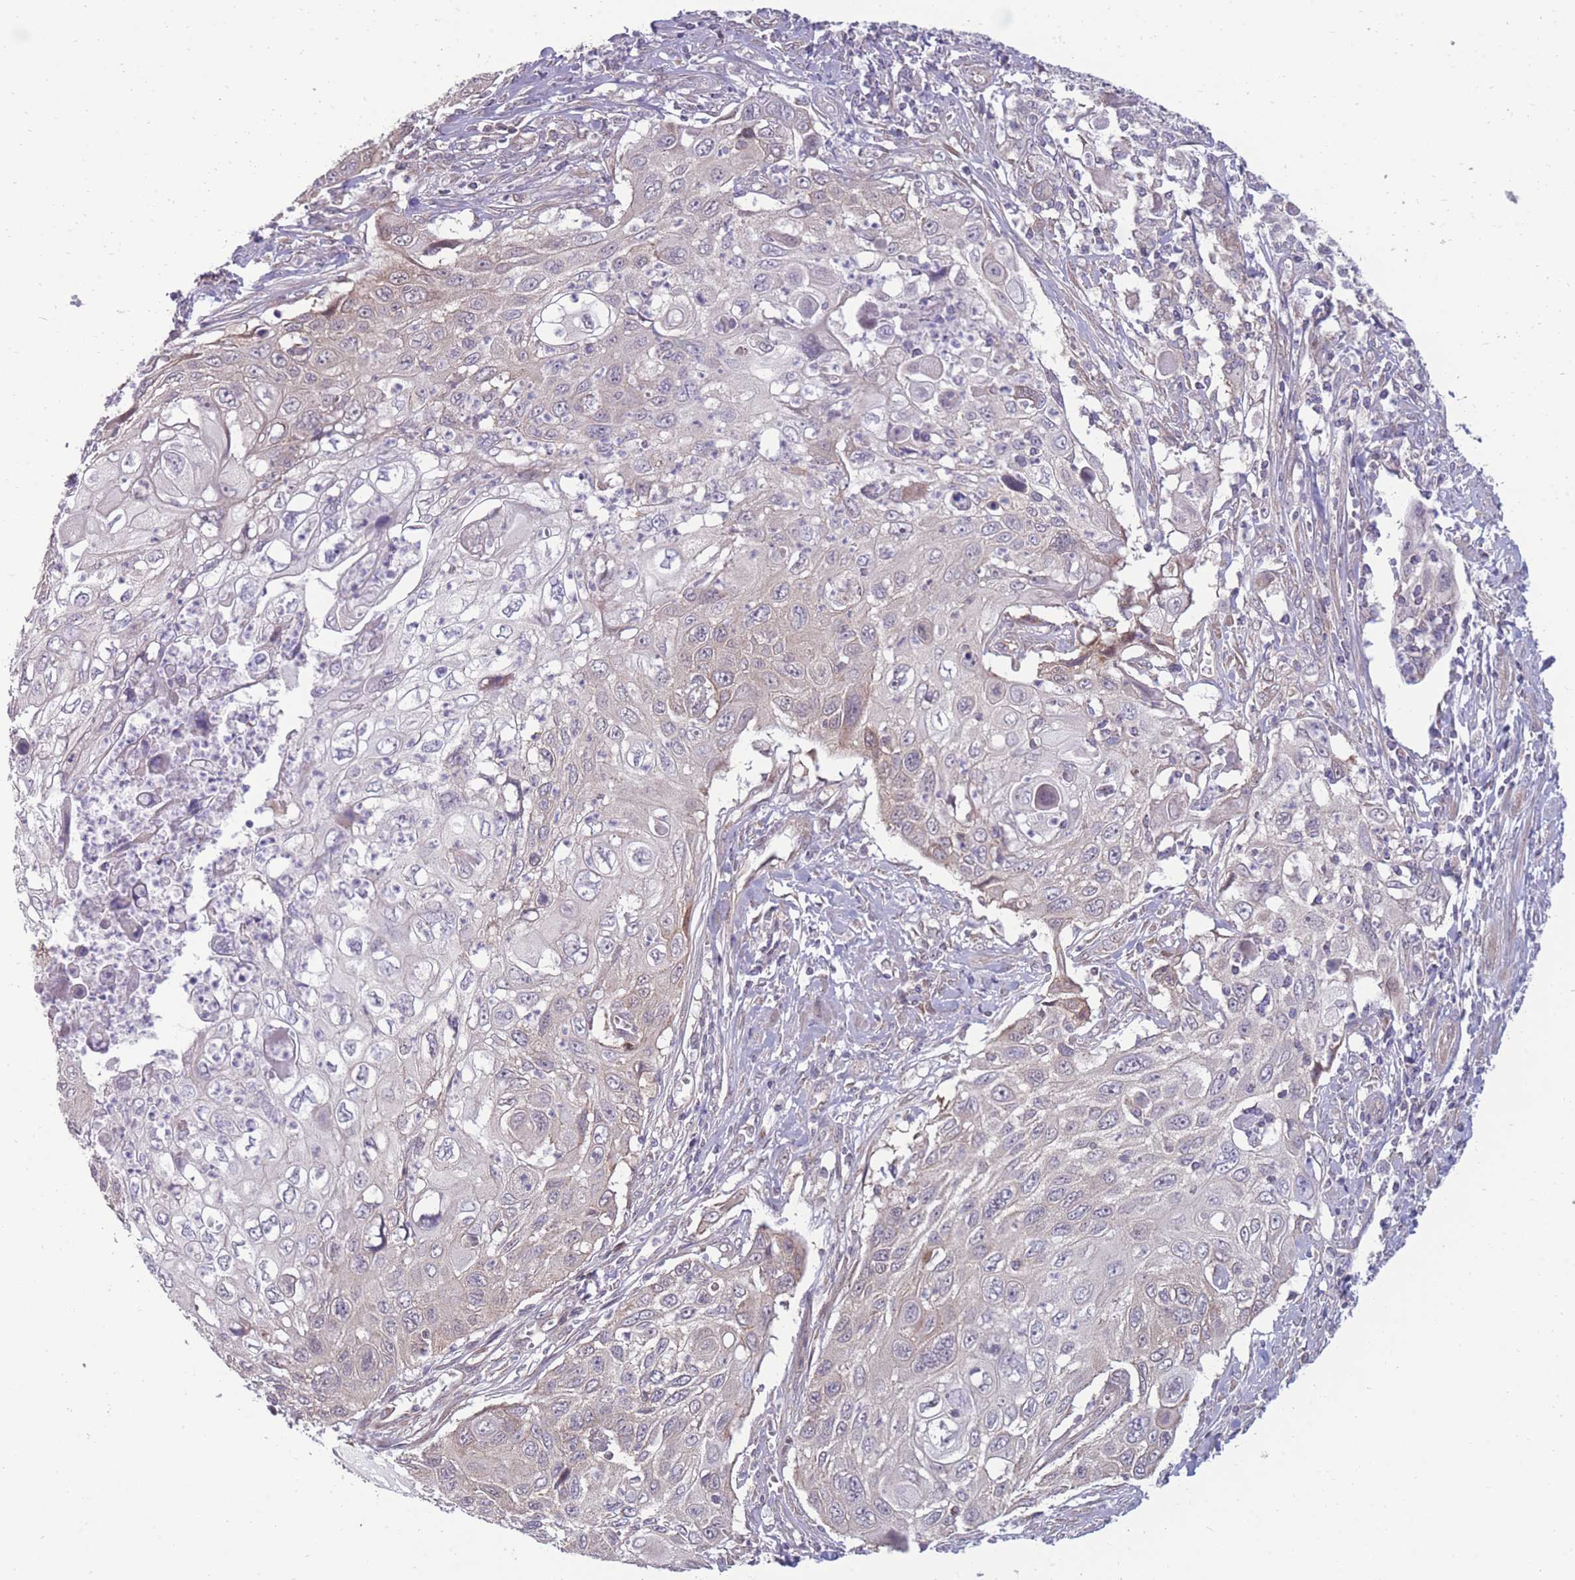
{"staining": {"intensity": "negative", "quantity": "none", "location": "none"}, "tissue": "cervical cancer", "cell_type": "Tumor cells", "image_type": "cancer", "snomed": [{"axis": "morphology", "description": "Squamous cell carcinoma, NOS"}, {"axis": "topography", "description": "Cervix"}], "caption": "DAB (3,3'-diaminobenzidine) immunohistochemical staining of squamous cell carcinoma (cervical) demonstrates no significant expression in tumor cells.", "gene": "RIC8A", "patient": {"sex": "female", "age": 70}}